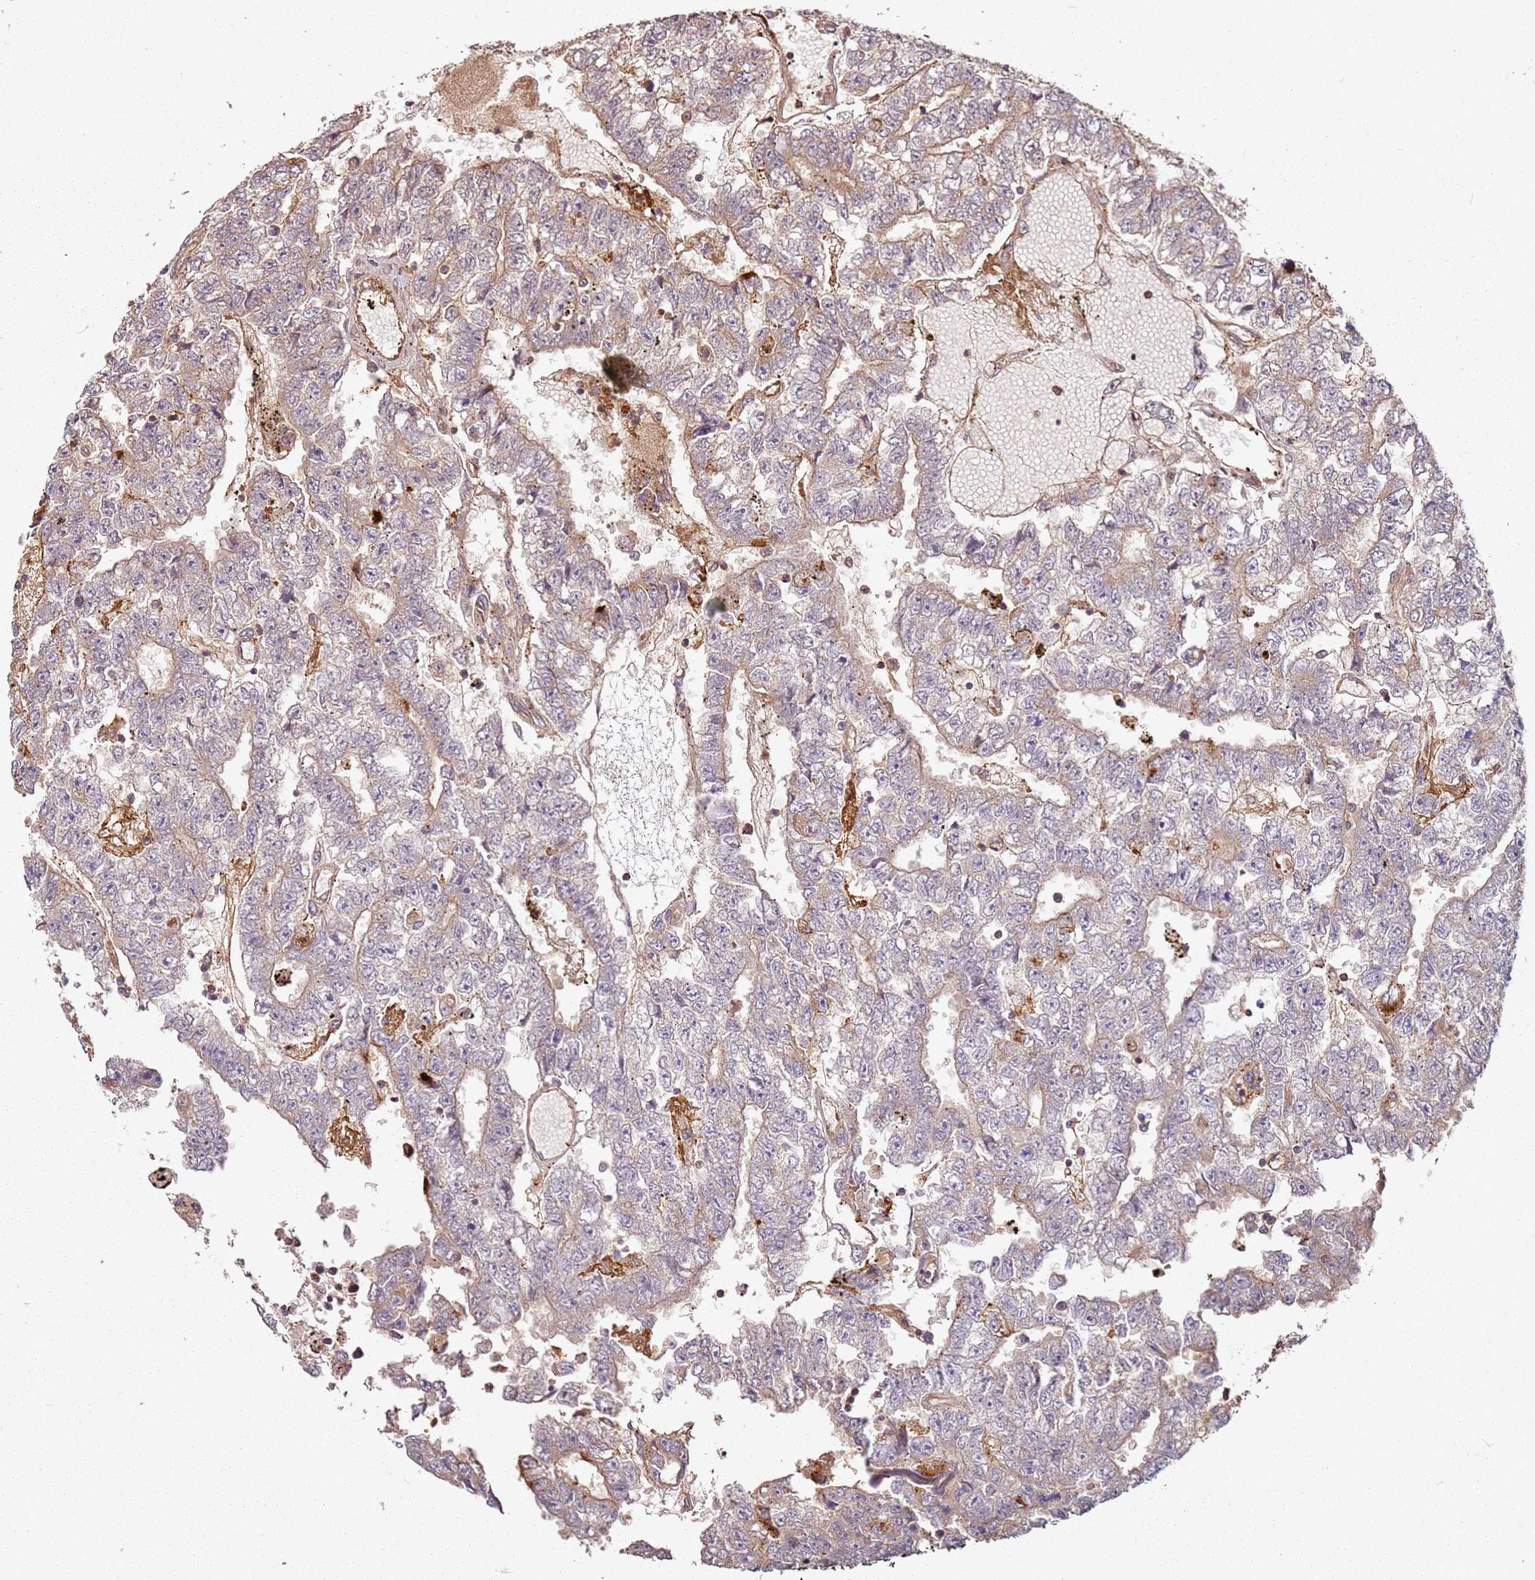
{"staining": {"intensity": "weak", "quantity": "25%-75%", "location": "cytoplasmic/membranous"}, "tissue": "testis cancer", "cell_type": "Tumor cells", "image_type": "cancer", "snomed": [{"axis": "morphology", "description": "Carcinoma, Embryonal, NOS"}, {"axis": "topography", "description": "Testis"}], "caption": "An IHC histopathology image of neoplastic tissue is shown. Protein staining in brown labels weak cytoplasmic/membranous positivity in testis embryonal carcinoma within tumor cells.", "gene": "SCGB2B2", "patient": {"sex": "male", "age": 25}}